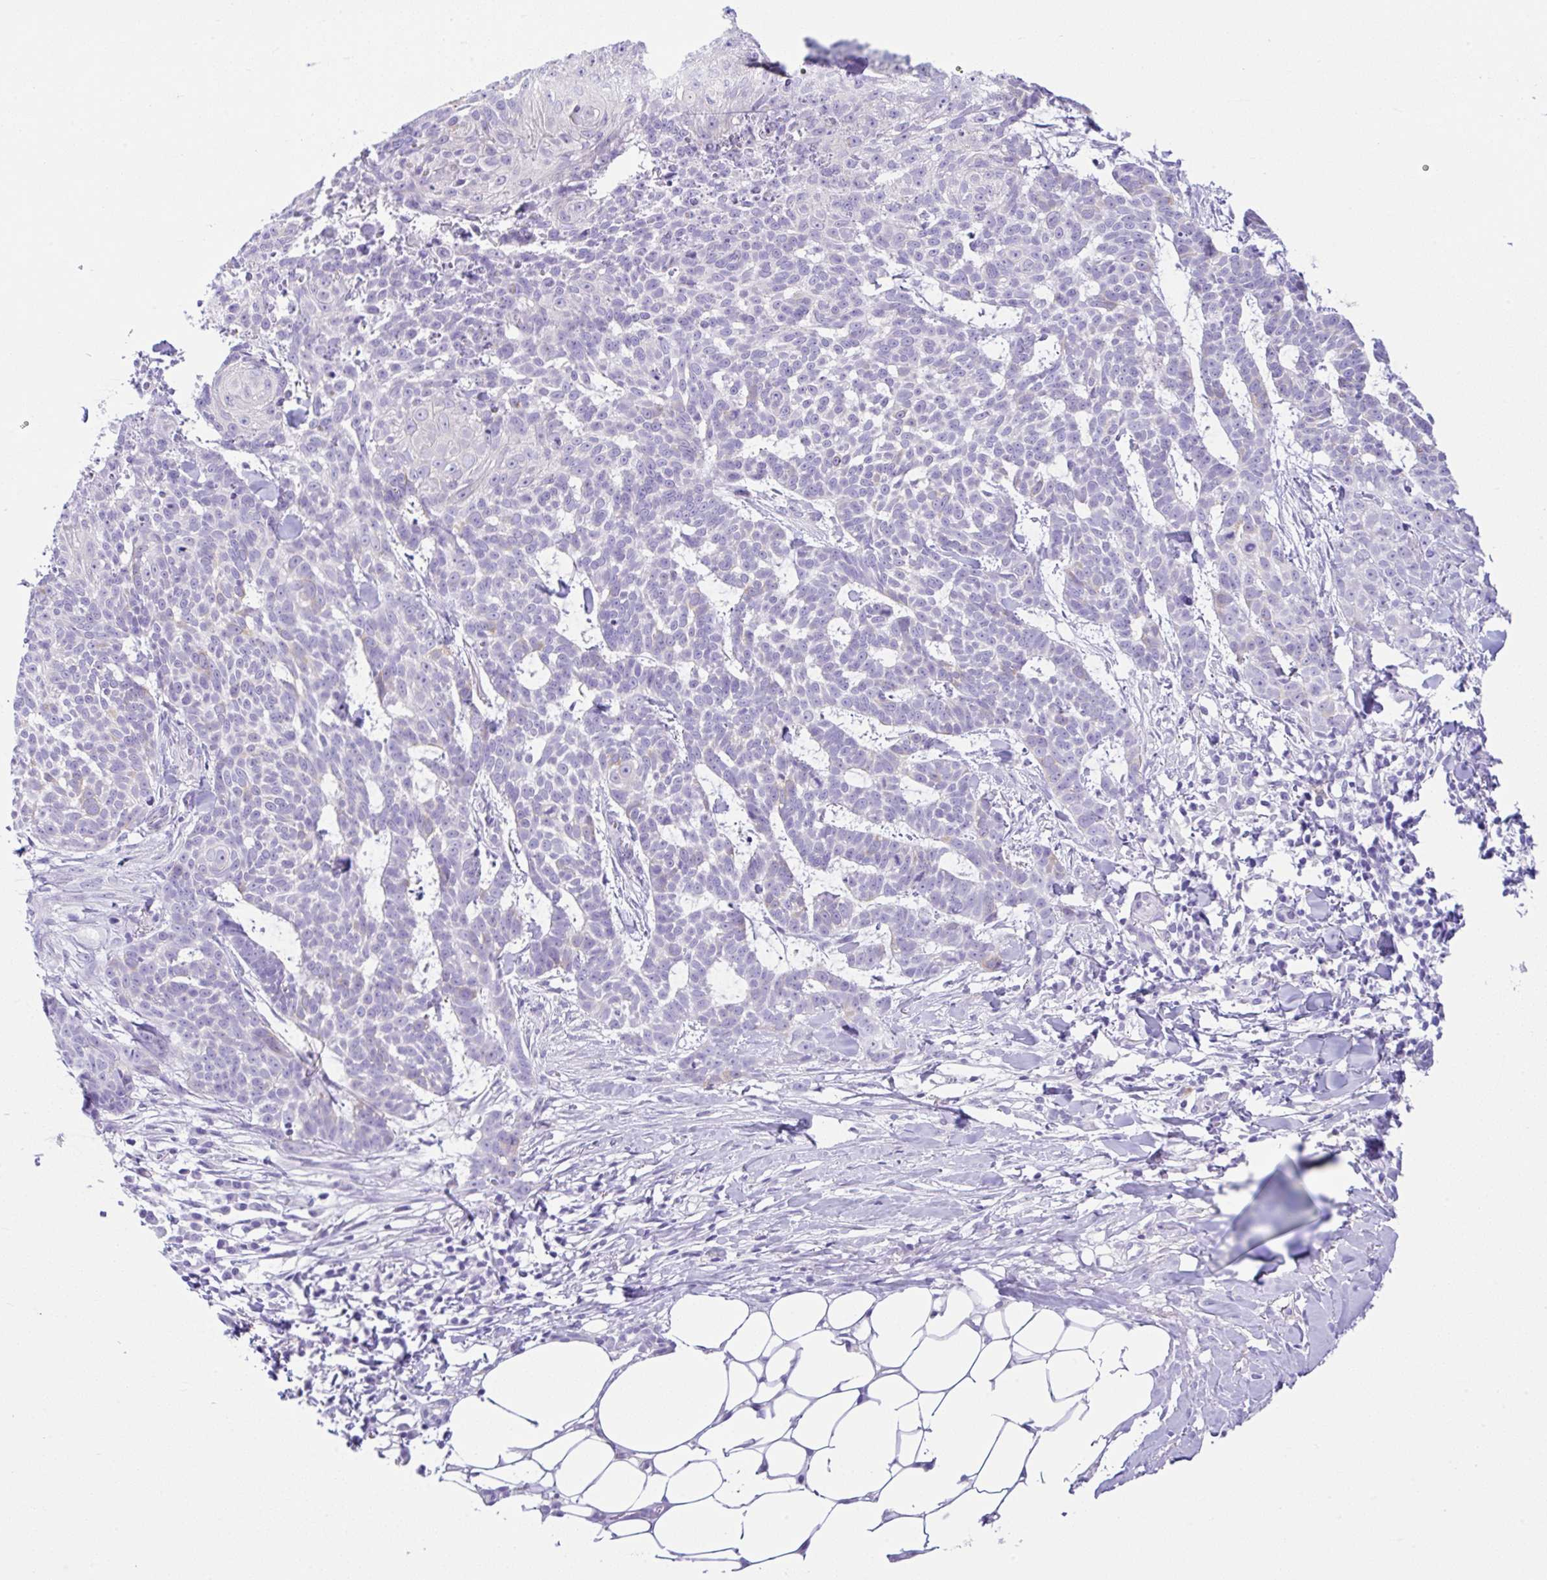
{"staining": {"intensity": "negative", "quantity": "none", "location": "none"}, "tissue": "skin cancer", "cell_type": "Tumor cells", "image_type": "cancer", "snomed": [{"axis": "morphology", "description": "Basal cell carcinoma"}, {"axis": "topography", "description": "Skin"}], "caption": "Skin cancer (basal cell carcinoma) stained for a protein using immunohistochemistry (IHC) demonstrates no expression tumor cells.", "gene": "RRM2", "patient": {"sex": "female", "age": 93}}